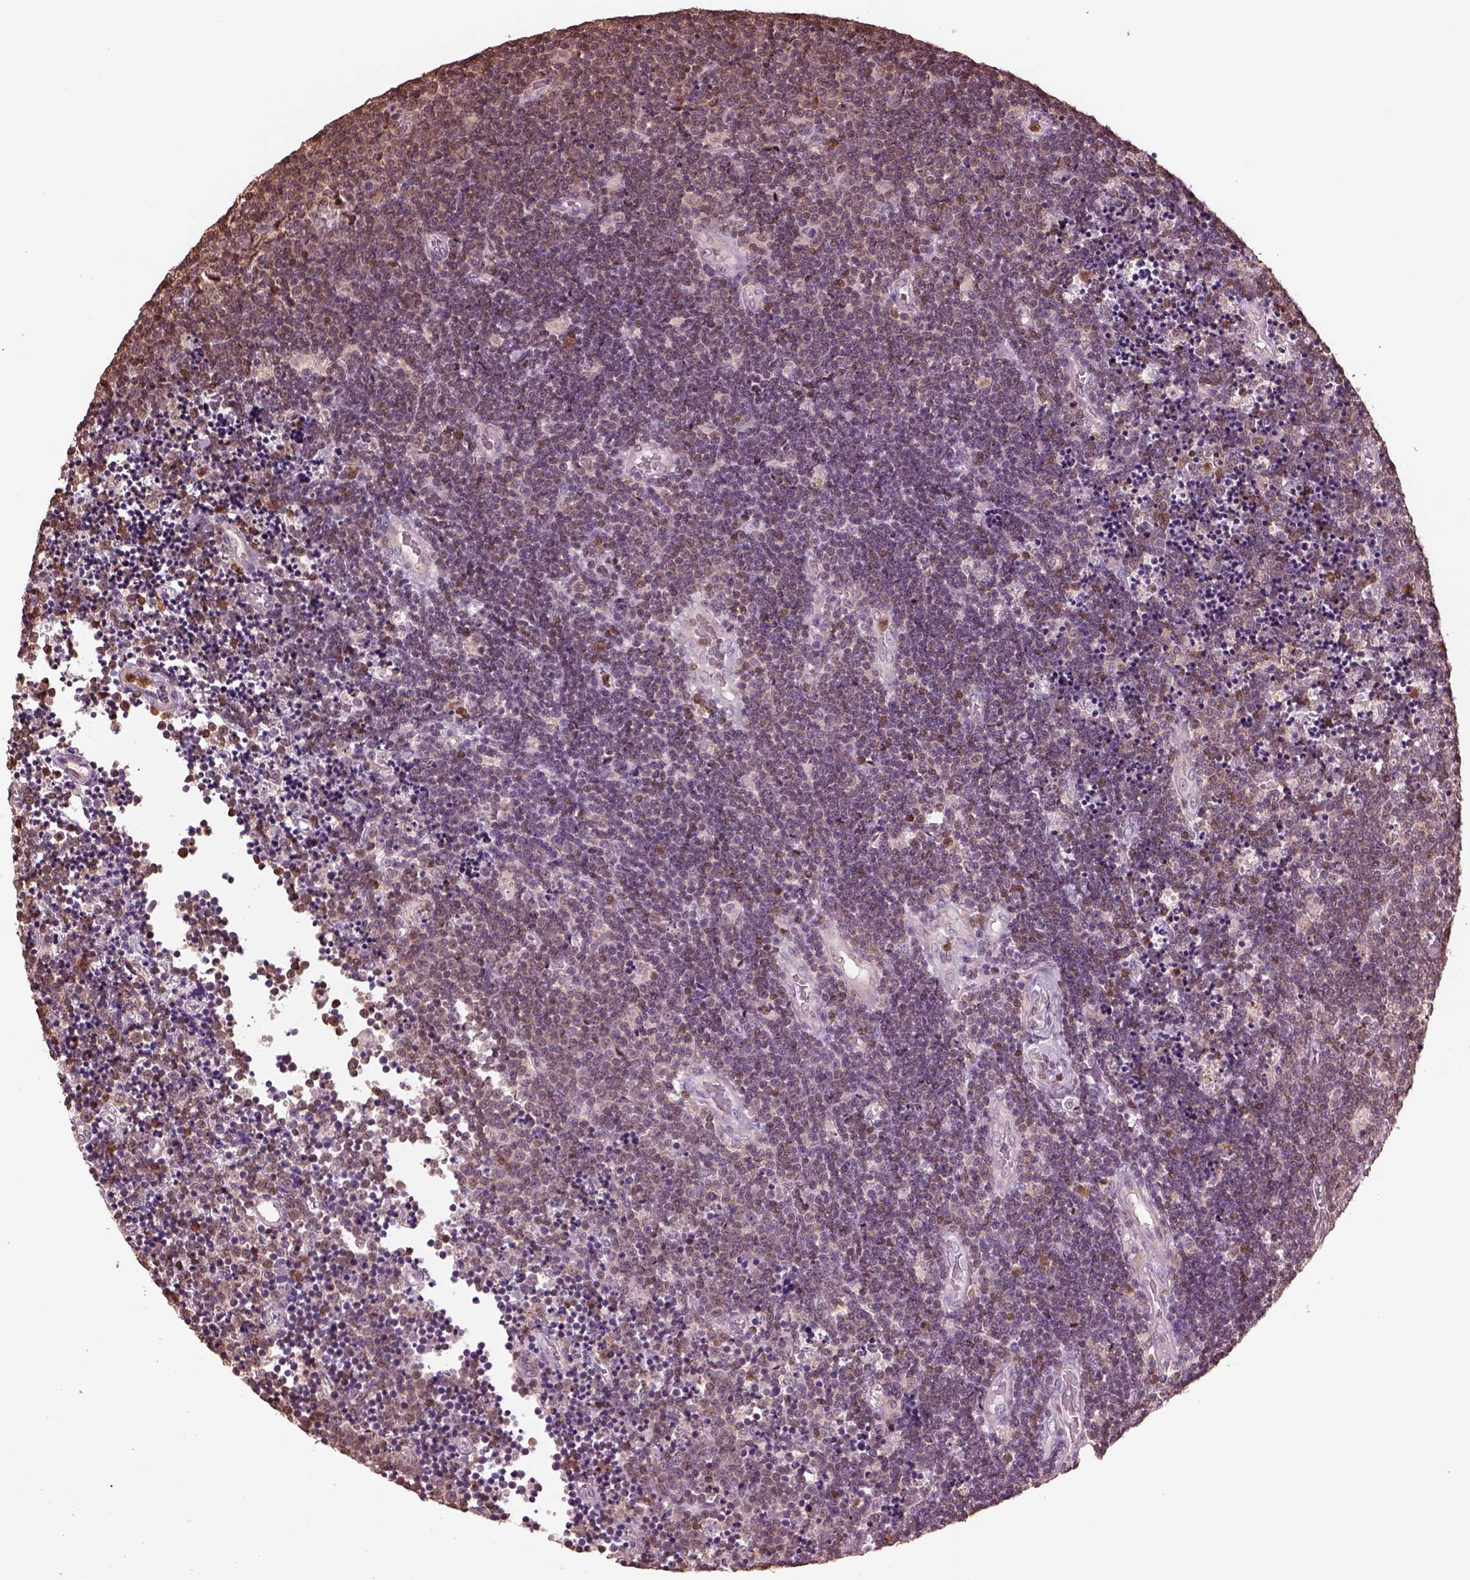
{"staining": {"intensity": "weak", "quantity": "<25%", "location": "cytoplasmic/membranous,nuclear"}, "tissue": "lymphoma", "cell_type": "Tumor cells", "image_type": "cancer", "snomed": [{"axis": "morphology", "description": "Malignant lymphoma, non-Hodgkin's type, Low grade"}, {"axis": "topography", "description": "Brain"}], "caption": "High power microscopy histopathology image of an IHC image of malignant lymphoma, non-Hodgkin's type (low-grade), revealing no significant expression in tumor cells. (Brightfield microscopy of DAB (3,3'-diaminobenzidine) immunohistochemistry (IHC) at high magnification).", "gene": "IL31RA", "patient": {"sex": "female", "age": 66}}